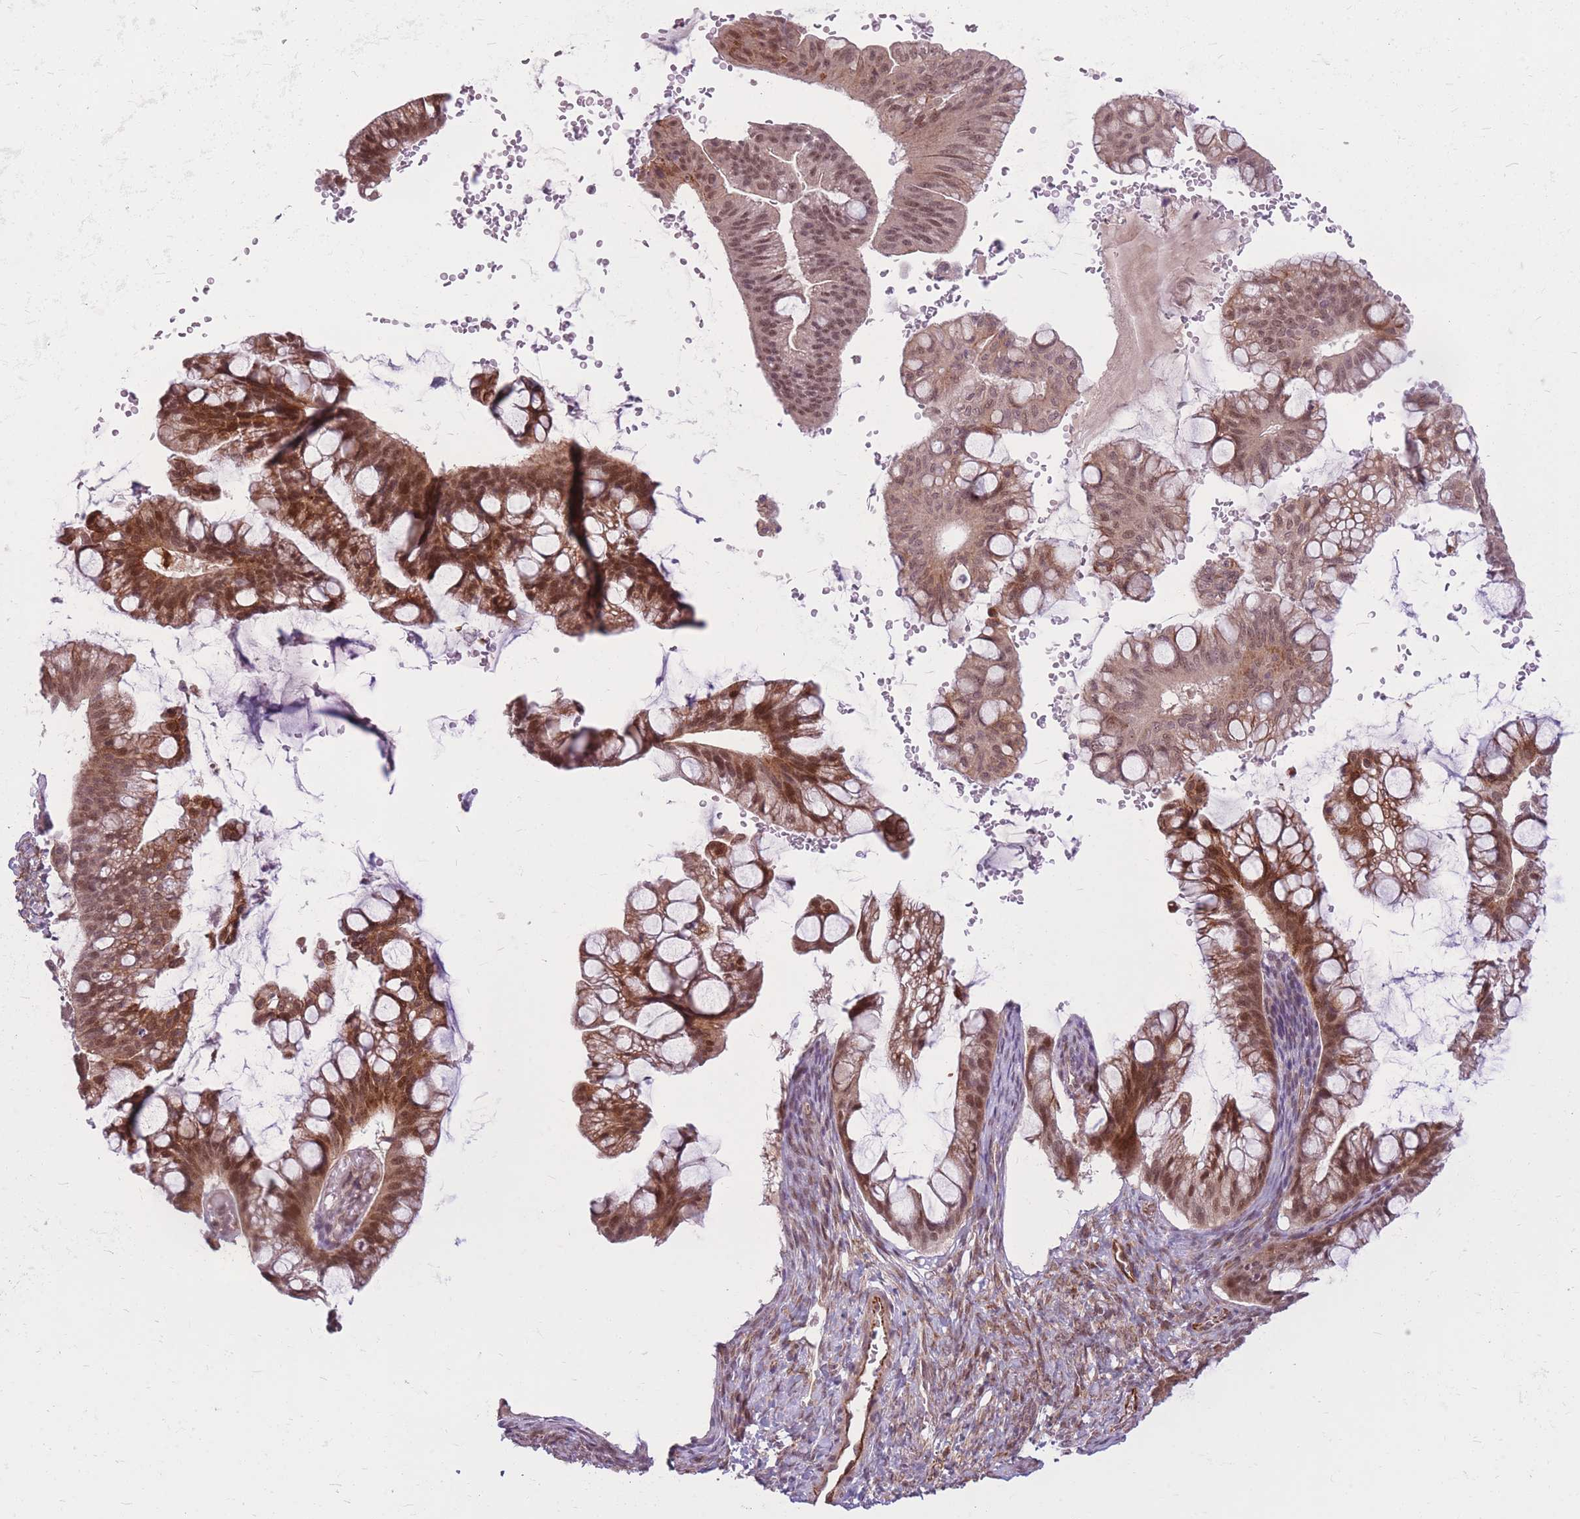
{"staining": {"intensity": "strong", "quantity": "<25%", "location": "cytoplasmic/membranous,nuclear"}, "tissue": "ovarian cancer", "cell_type": "Tumor cells", "image_type": "cancer", "snomed": [{"axis": "morphology", "description": "Cystadenocarcinoma, mucinous, NOS"}, {"axis": "topography", "description": "Ovary"}], "caption": "The micrograph shows staining of ovarian cancer (mucinous cystadenocarcinoma), revealing strong cytoplasmic/membranous and nuclear protein positivity (brown color) within tumor cells.", "gene": "ERCC2", "patient": {"sex": "female", "age": 73}}